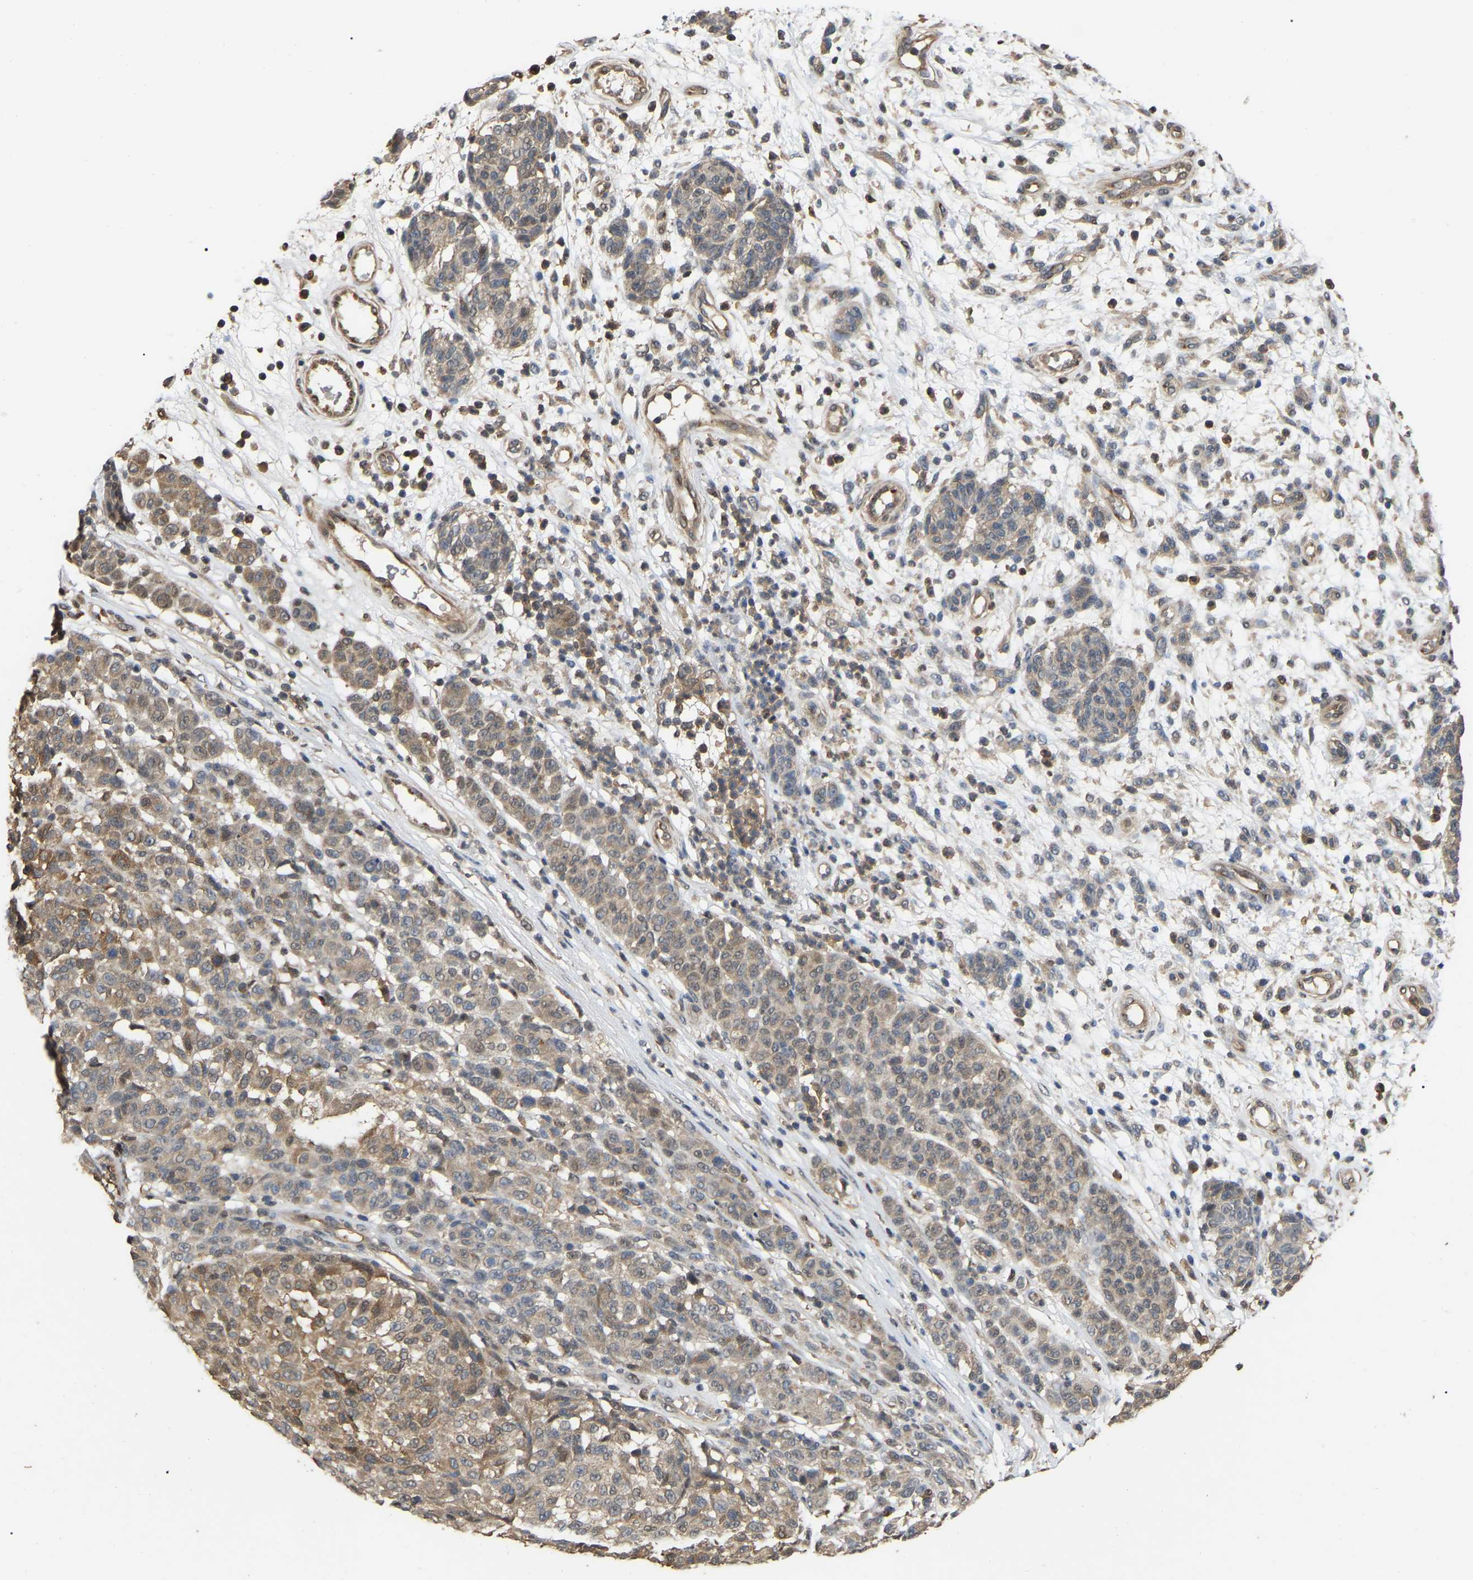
{"staining": {"intensity": "moderate", "quantity": ">75%", "location": "cytoplasmic/membranous"}, "tissue": "melanoma", "cell_type": "Tumor cells", "image_type": "cancer", "snomed": [{"axis": "morphology", "description": "Malignant melanoma, NOS"}, {"axis": "topography", "description": "Skin"}], "caption": "This is an image of immunohistochemistry (IHC) staining of melanoma, which shows moderate positivity in the cytoplasmic/membranous of tumor cells.", "gene": "FAM219A", "patient": {"sex": "male", "age": 59}}